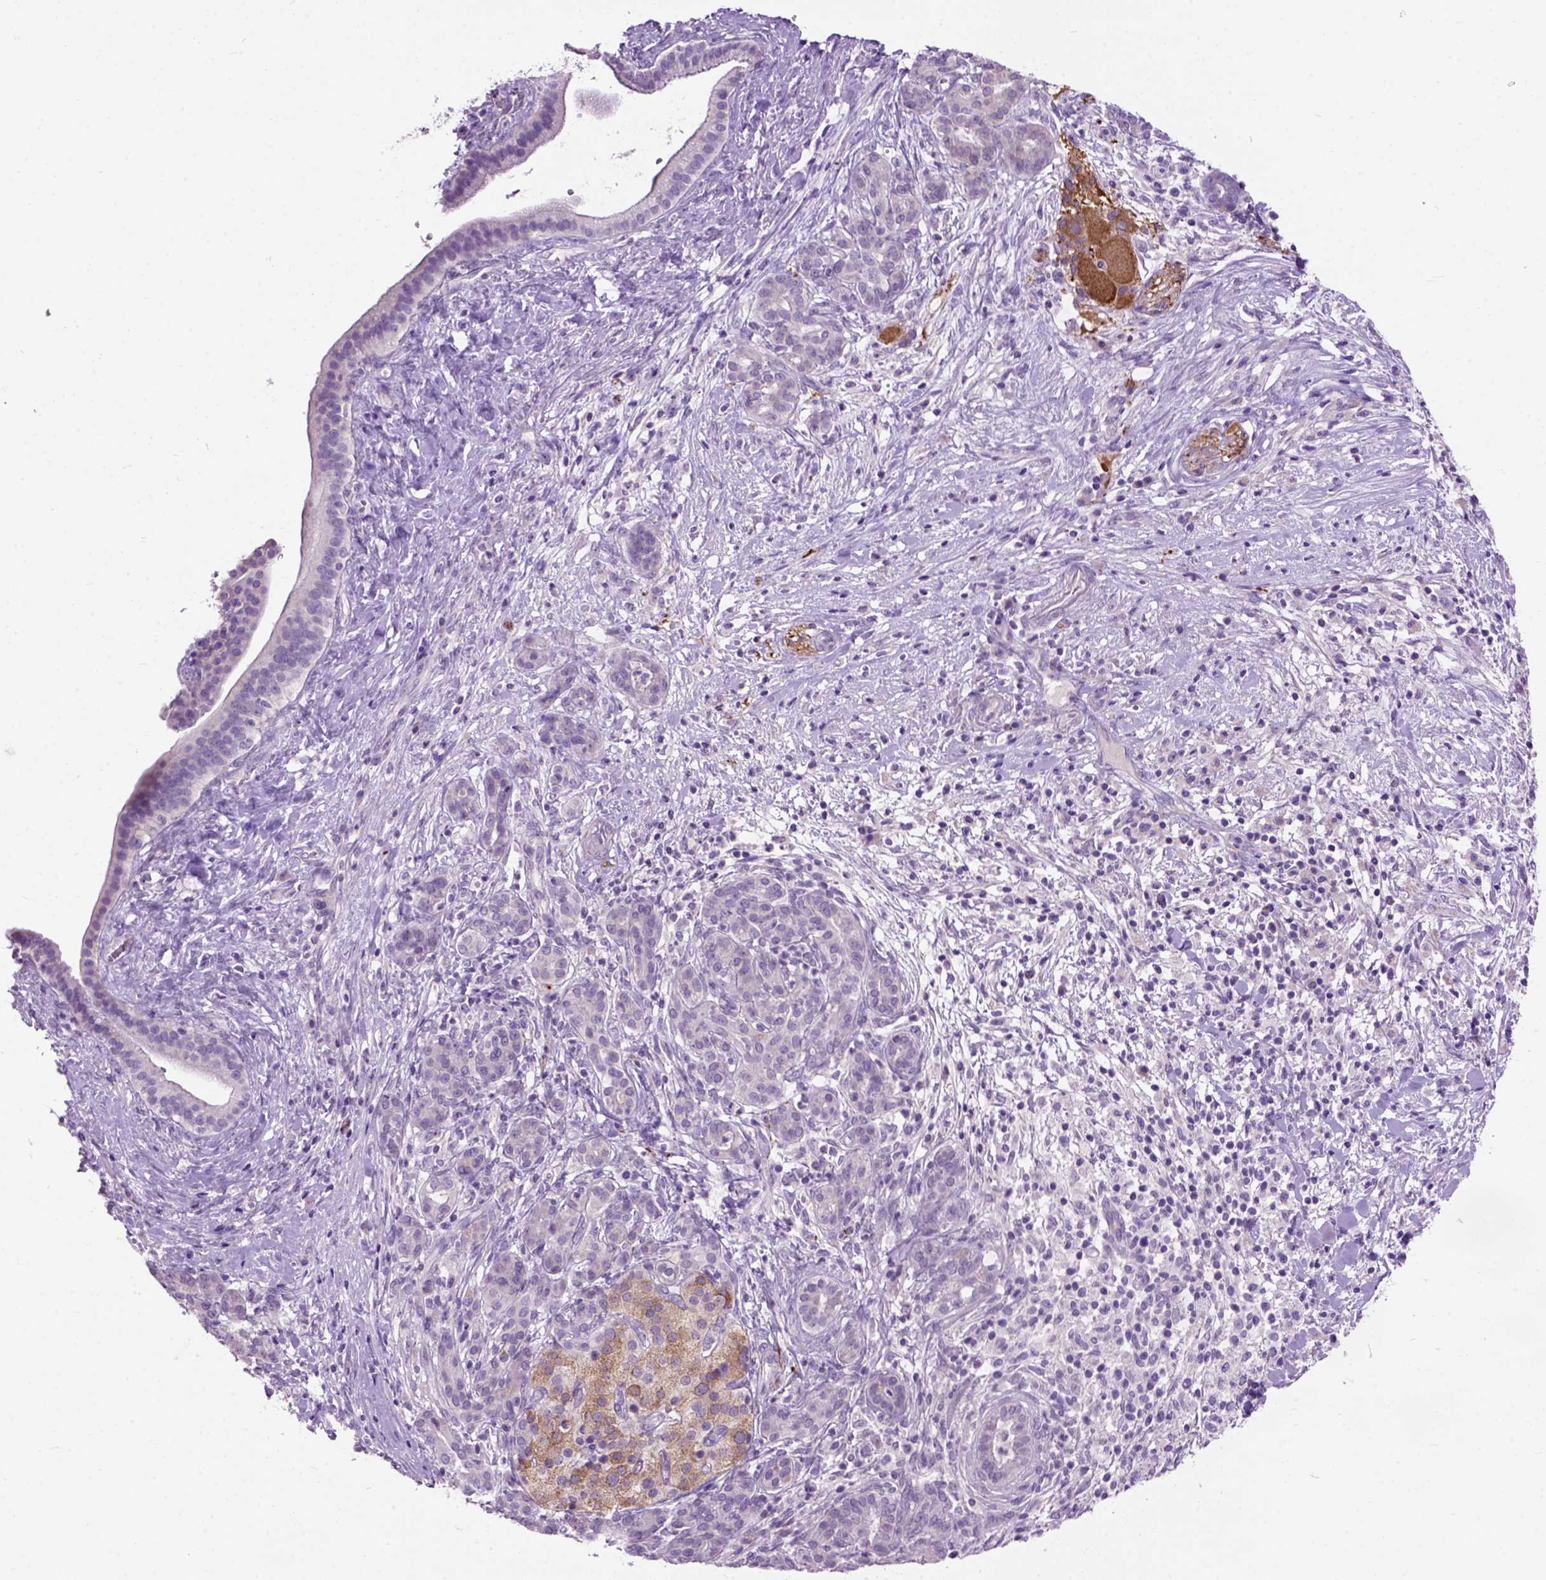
{"staining": {"intensity": "negative", "quantity": "none", "location": "none"}, "tissue": "pancreatic cancer", "cell_type": "Tumor cells", "image_type": "cancer", "snomed": [{"axis": "morphology", "description": "Adenocarcinoma, NOS"}, {"axis": "topography", "description": "Pancreas"}], "caption": "Immunohistochemical staining of human pancreatic adenocarcinoma reveals no significant staining in tumor cells. (IHC, brightfield microscopy, high magnification).", "gene": "MAPT", "patient": {"sex": "male", "age": 44}}